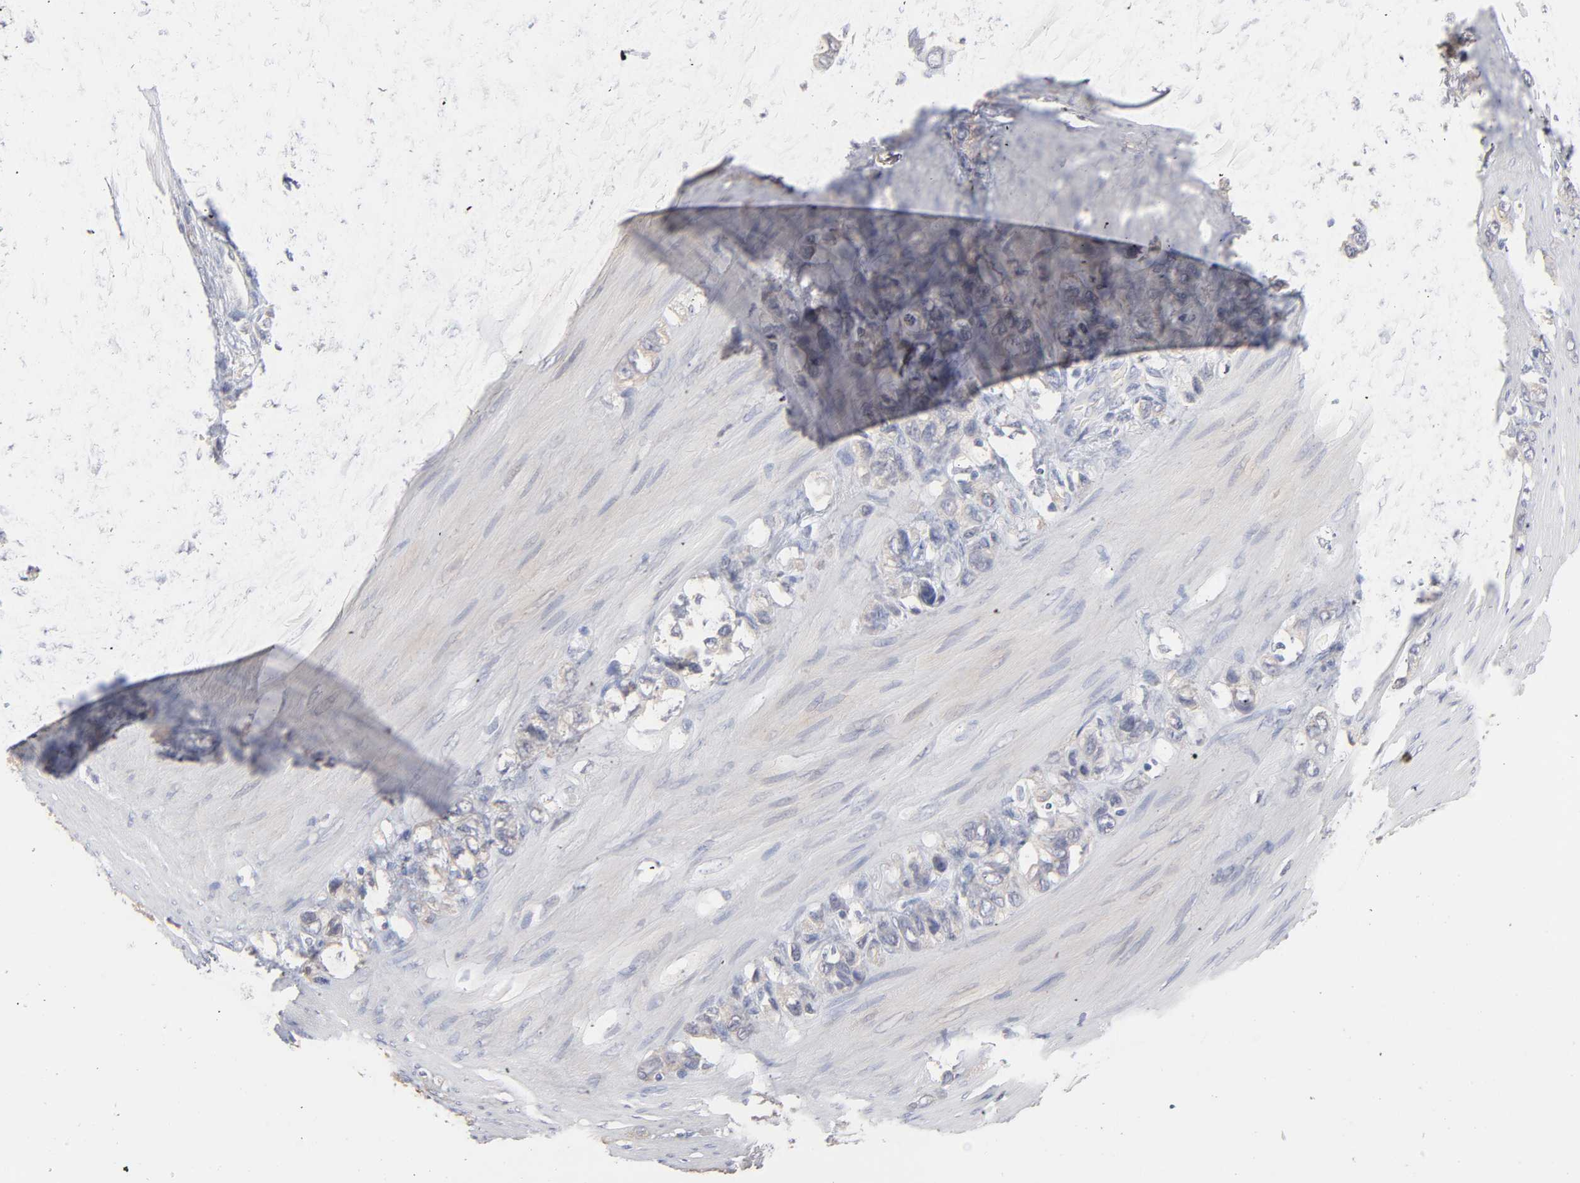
{"staining": {"intensity": "weak", "quantity": "25%-75%", "location": "cytoplasmic/membranous"}, "tissue": "stomach cancer", "cell_type": "Tumor cells", "image_type": "cancer", "snomed": [{"axis": "morphology", "description": "Normal tissue, NOS"}, {"axis": "morphology", "description": "Adenocarcinoma, NOS"}, {"axis": "morphology", "description": "Adenocarcinoma, High grade"}, {"axis": "topography", "description": "Stomach, upper"}, {"axis": "topography", "description": "Stomach"}], "caption": "Stomach cancer stained with immunohistochemistry demonstrates weak cytoplasmic/membranous expression in approximately 25%-75% of tumor cells.", "gene": "DNAL4", "patient": {"sex": "female", "age": 65}}